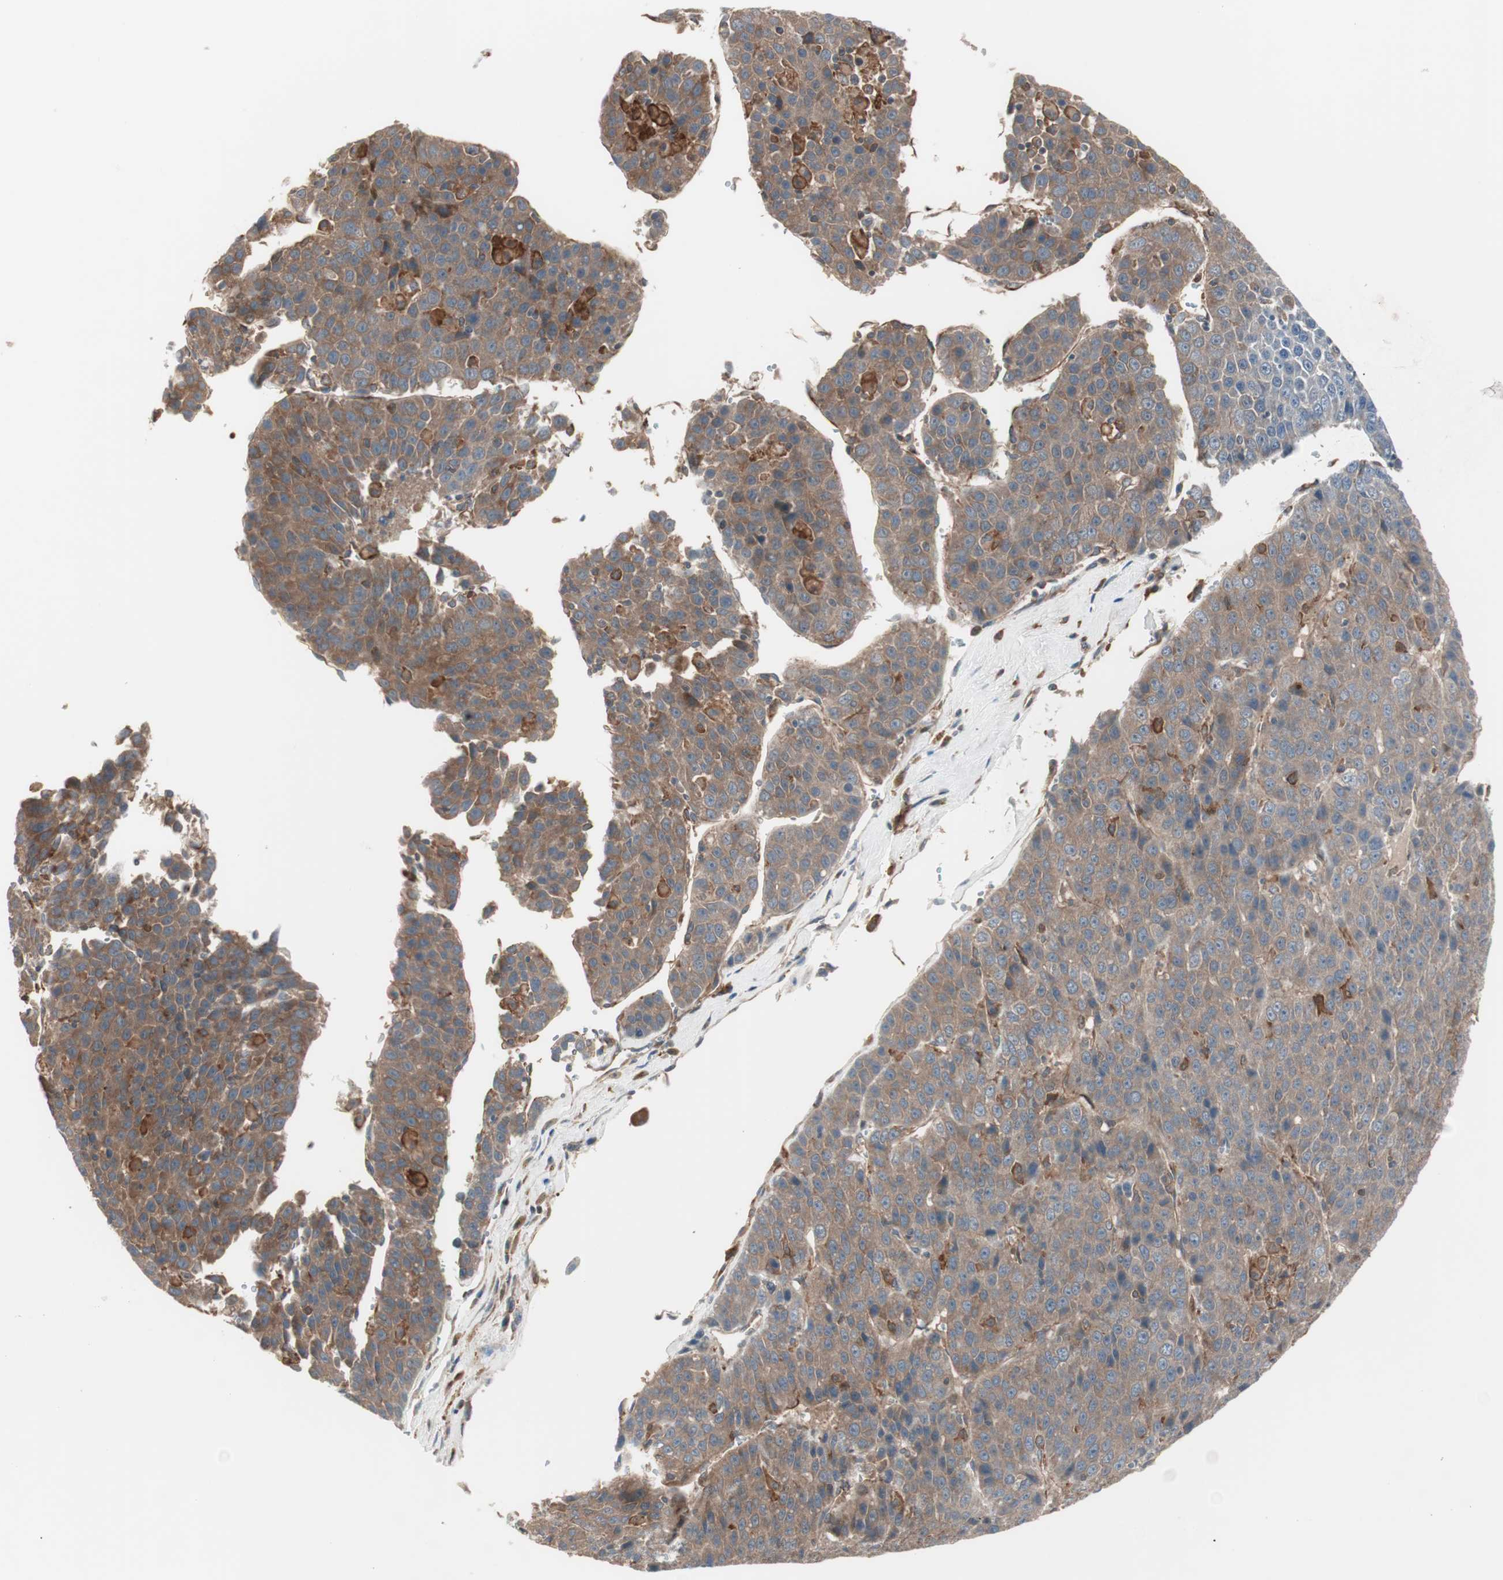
{"staining": {"intensity": "moderate", "quantity": ">75%", "location": "cytoplasmic/membranous"}, "tissue": "liver cancer", "cell_type": "Tumor cells", "image_type": "cancer", "snomed": [{"axis": "morphology", "description": "Carcinoma, Hepatocellular, NOS"}, {"axis": "topography", "description": "Liver"}], "caption": "High-power microscopy captured an immunohistochemistry (IHC) photomicrograph of liver hepatocellular carcinoma, revealing moderate cytoplasmic/membranous staining in approximately >75% of tumor cells.", "gene": "STAB1", "patient": {"sex": "female", "age": 53}}